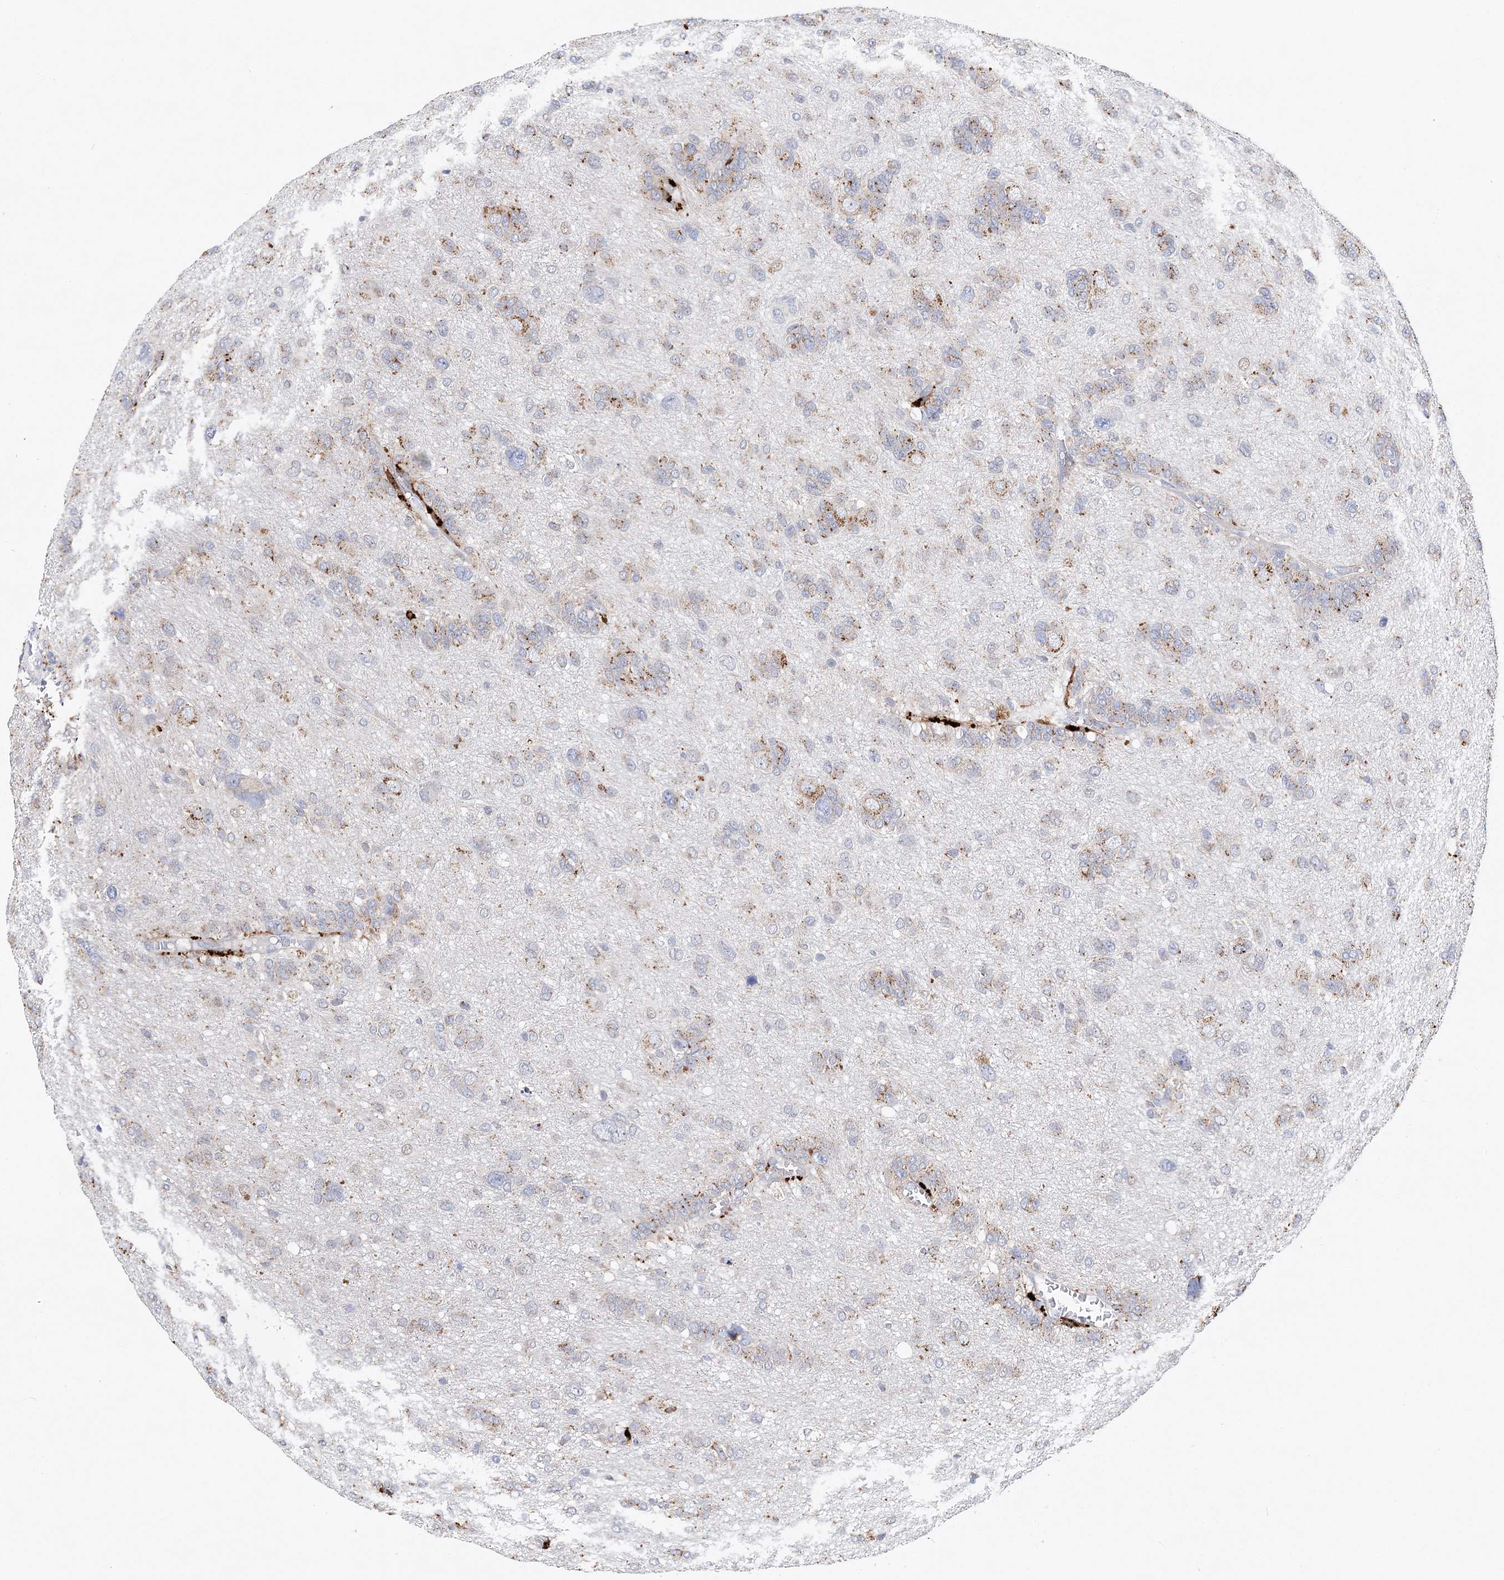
{"staining": {"intensity": "moderate", "quantity": "25%-75%", "location": "cytoplasmic/membranous"}, "tissue": "glioma", "cell_type": "Tumor cells", "image_type": "cancer", "snomed": [{"axis": "morphology", "description": "Glioma, malignant, High grade"}, {"axis": "topography", "description": "Brain"}], "caption": "Immunohistochemistry staining of malignant high-grade glioma, which shows medium levels of moderate cytoplasmic/membranous positivity in approximately 25%-75% of tumor cells indicating moderate cytoplasmic/membranous protein positivity. The staining was performed using DAB (3,3'-diaminobenzidine) (brown) for protein detection and nuclei were counterstained in hematoxylin (blue).", "gene": "C3orf38", "patient": {"sex": "female", "age": 59}}